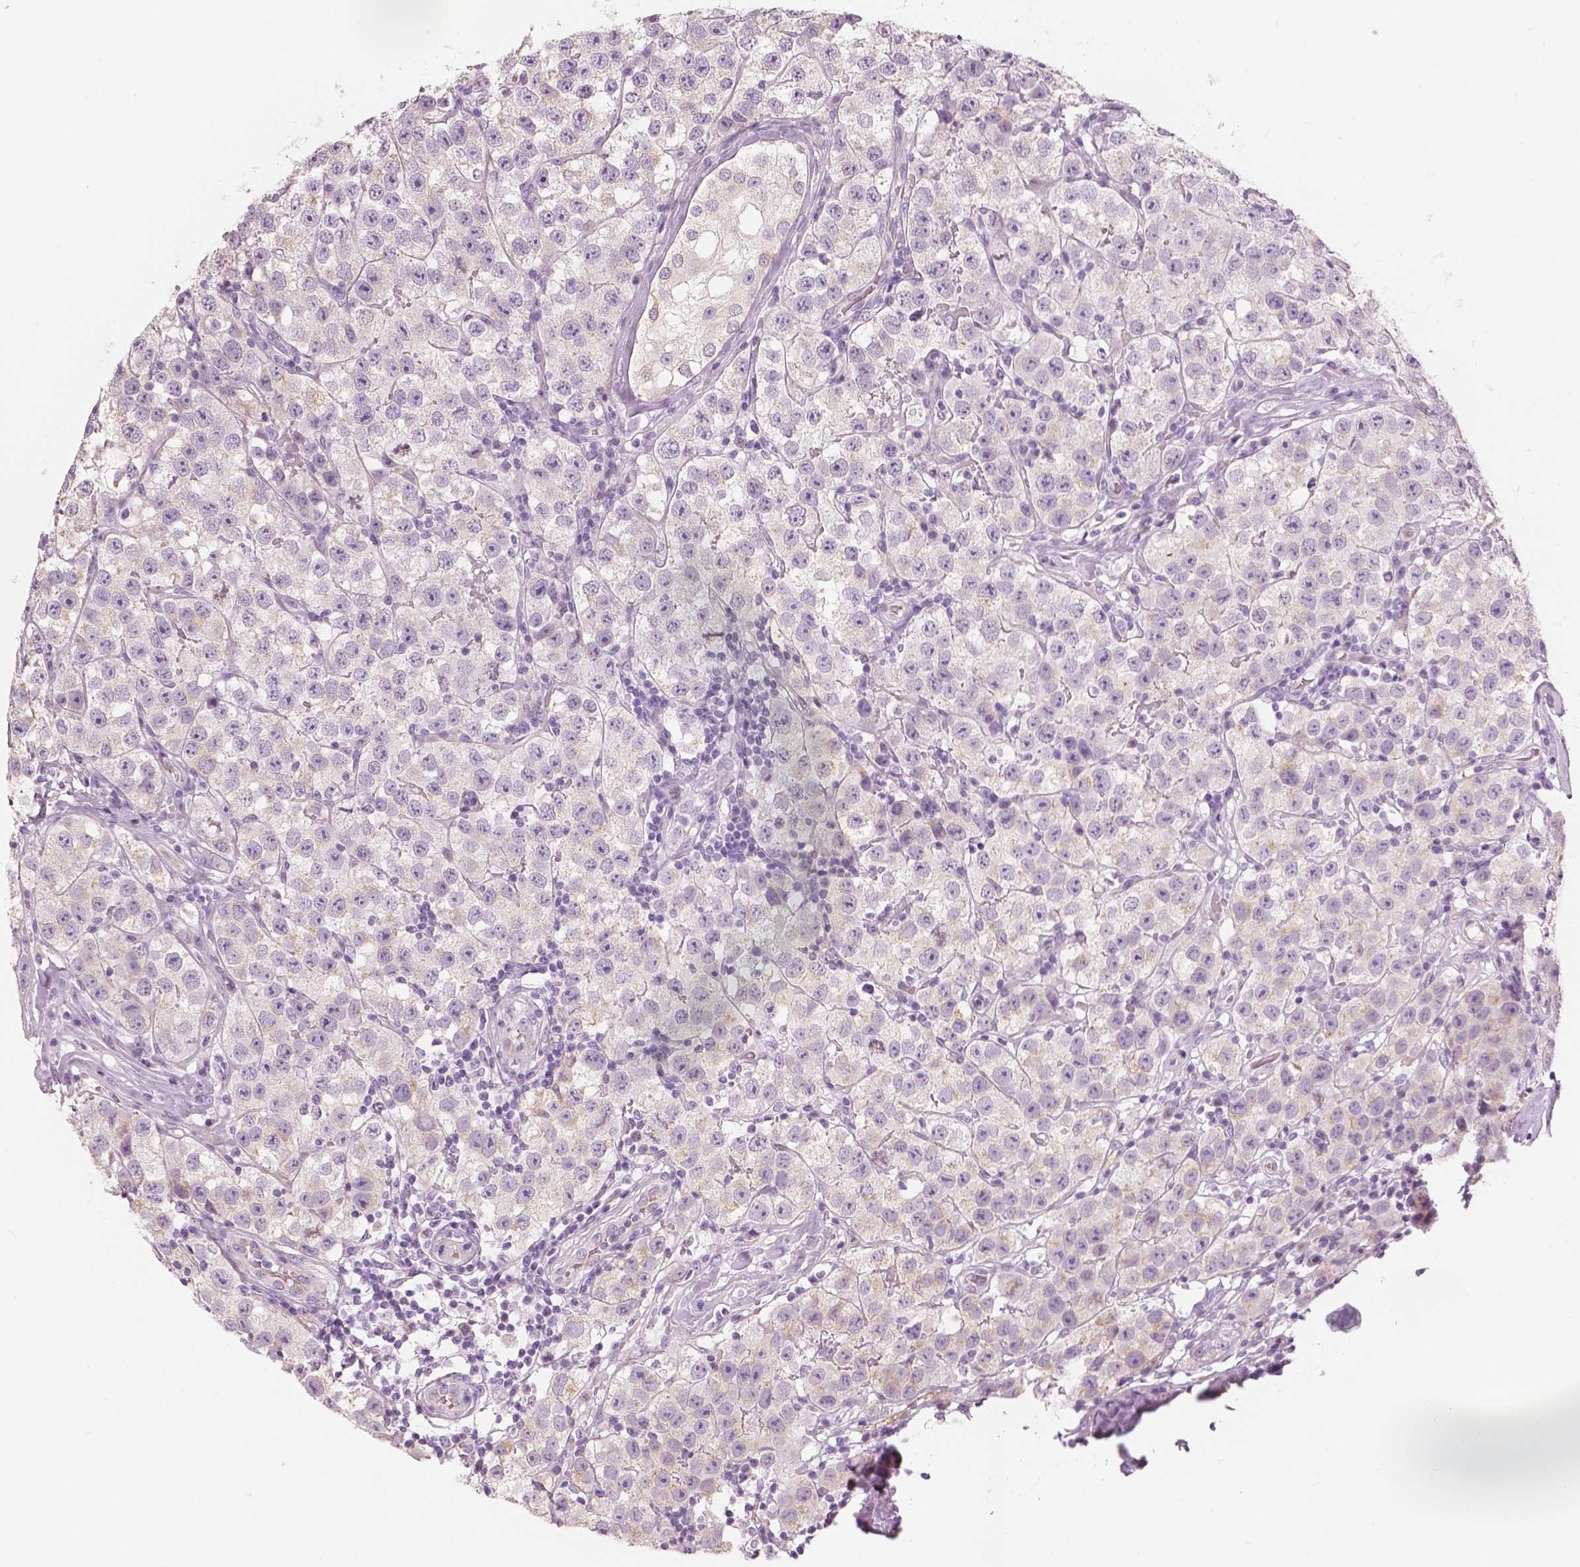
{"staining": {"intensity": "negative", "quantity": "none", "location": "none"}, "tissue": "testis cancer", "cell_type": "Tumor cells", "image_type": "cancer", "snomed": [{"axis": "morphology", "description": "Seminoma, NOS"}, {"axis": "topography", "description": "Testis"}], "caption": "Testis cancer was stained to show a protein in brown. There is no significant staining in tumor cells. Nuclei are stained in blue.", "gene": "SLC24A1", "patient": {"sex": "male", "age": 34}}